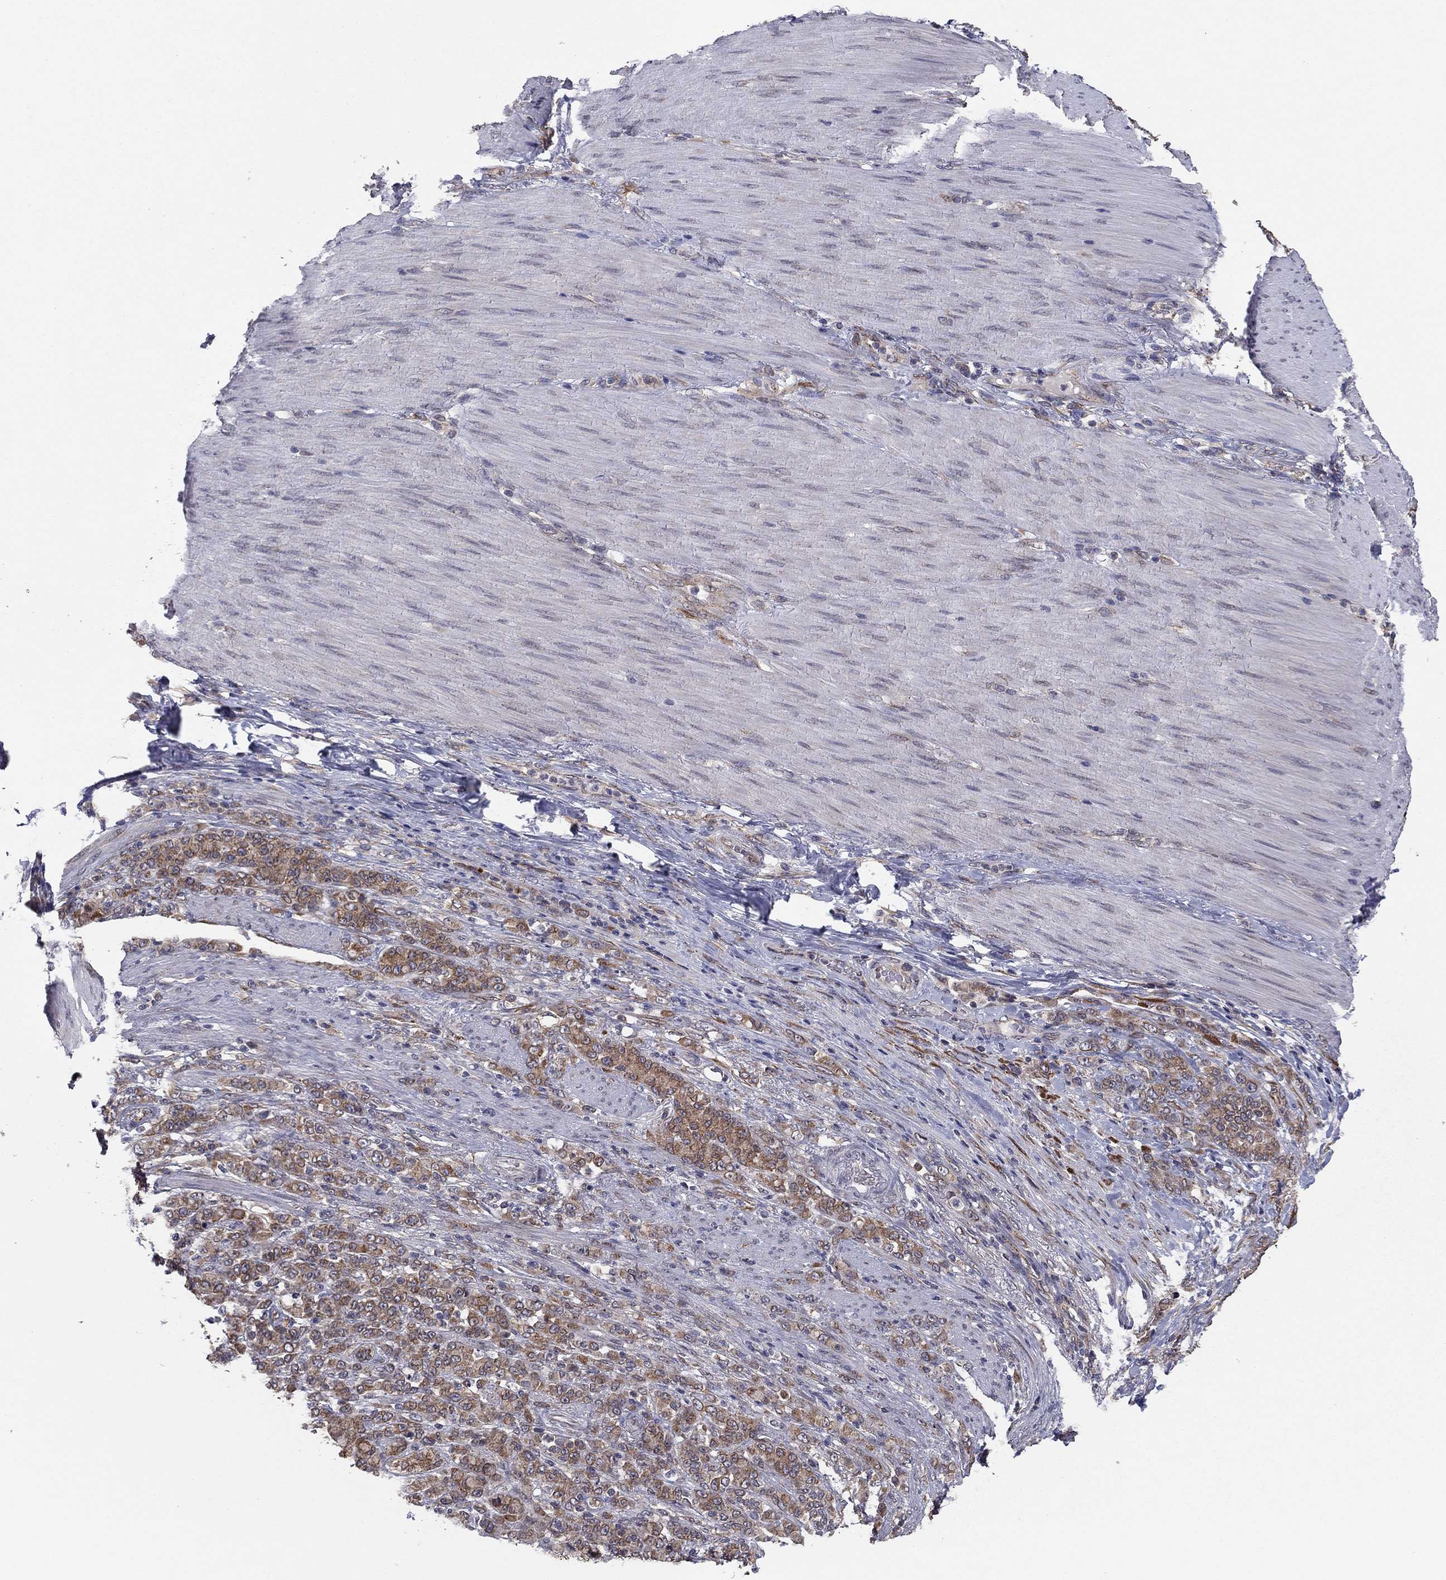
{"staining": {"intensity": "moderate", "quantity": ">75%", "location": "cytoplasmic/membranous"}, "tissue": "stomach cancer", "cell_type": "Tumor cells", "image_type": "cancer", "snomed": [{"axis": "morphology", "description": "Normal tissue, NOS"}, {"axis": "morphology", "description": "Adenocarcinoma, NOS"}, {"axis": "topography", "description": "Stomach"}], "caption": "There is medium levels of moderate cytoplasmic/membranous expression in tumor cells of stomach cancer (adenocarcinoma), as demonstrated by immunohistochemical staining (brown color).", "gene": "YIF1A", "patient": {"sex": "female", "age": 79}}